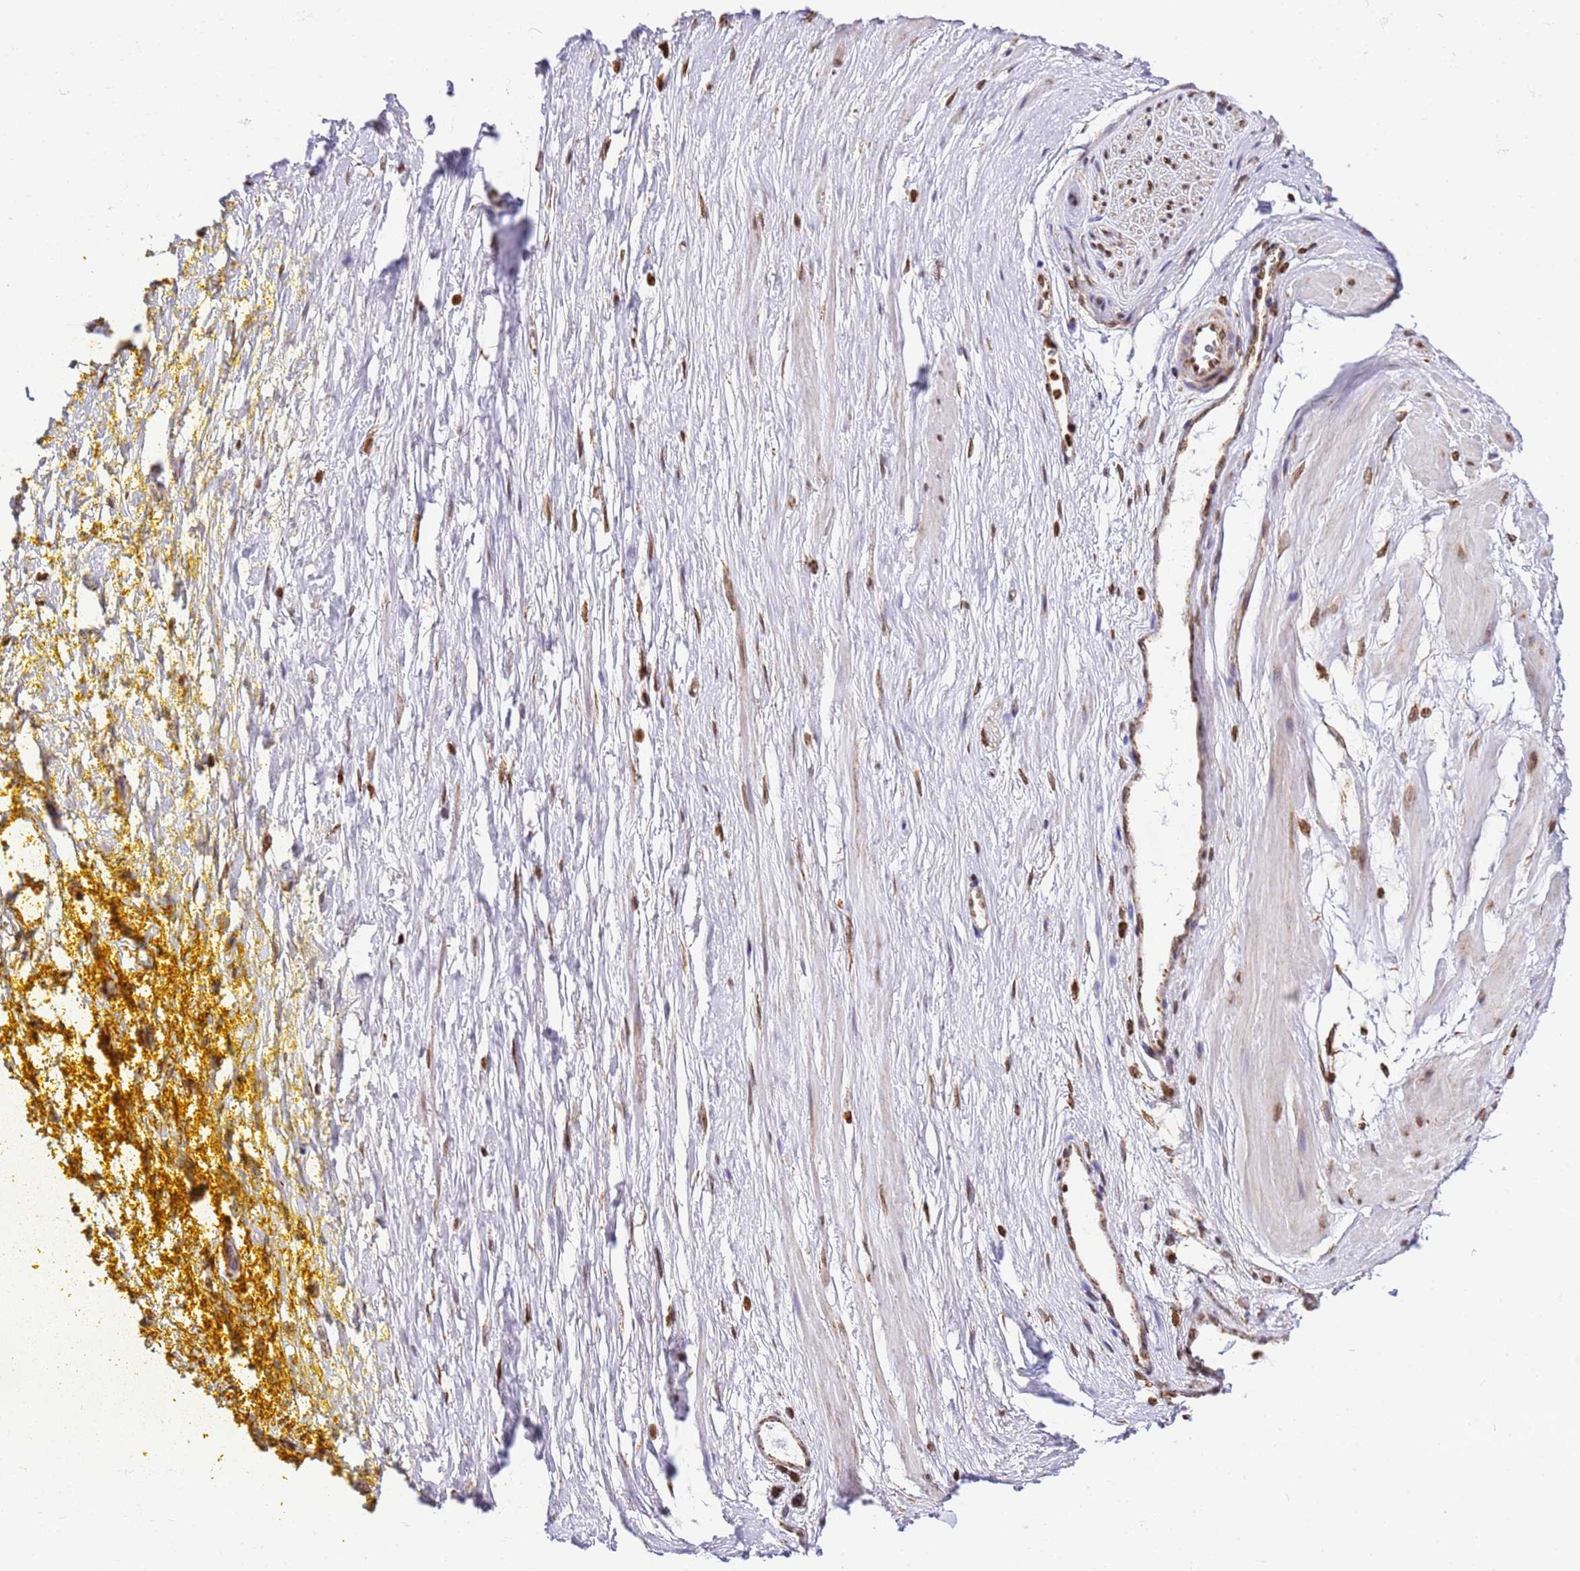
{"staining": {"intensity": "strong", "quantity": ">75%", "location": "cytoplasmic/membranous"}, "tissue": "adipose tissue", "cell_type": "Adipocytes", "image_type": "normal", "snomed": [{"axis": "morphology", "description": "Normal tissue, NOS"}, {"axis": "morphology", "description": "Adenocarcinoma, Low grade"}, {"axis": "topography", "description": "Prostate"}, {"axis": "topography", "description": "Peripheral nerve tissue"}], "caption": "Normal adipose tissue shows strong cytoplasmic/membranous positivity in approximately >75% of adipocytes, visualized by immunohistochemistry.", "gene": "HSPE1", "patient": {"sex": "male", "age": 63}}